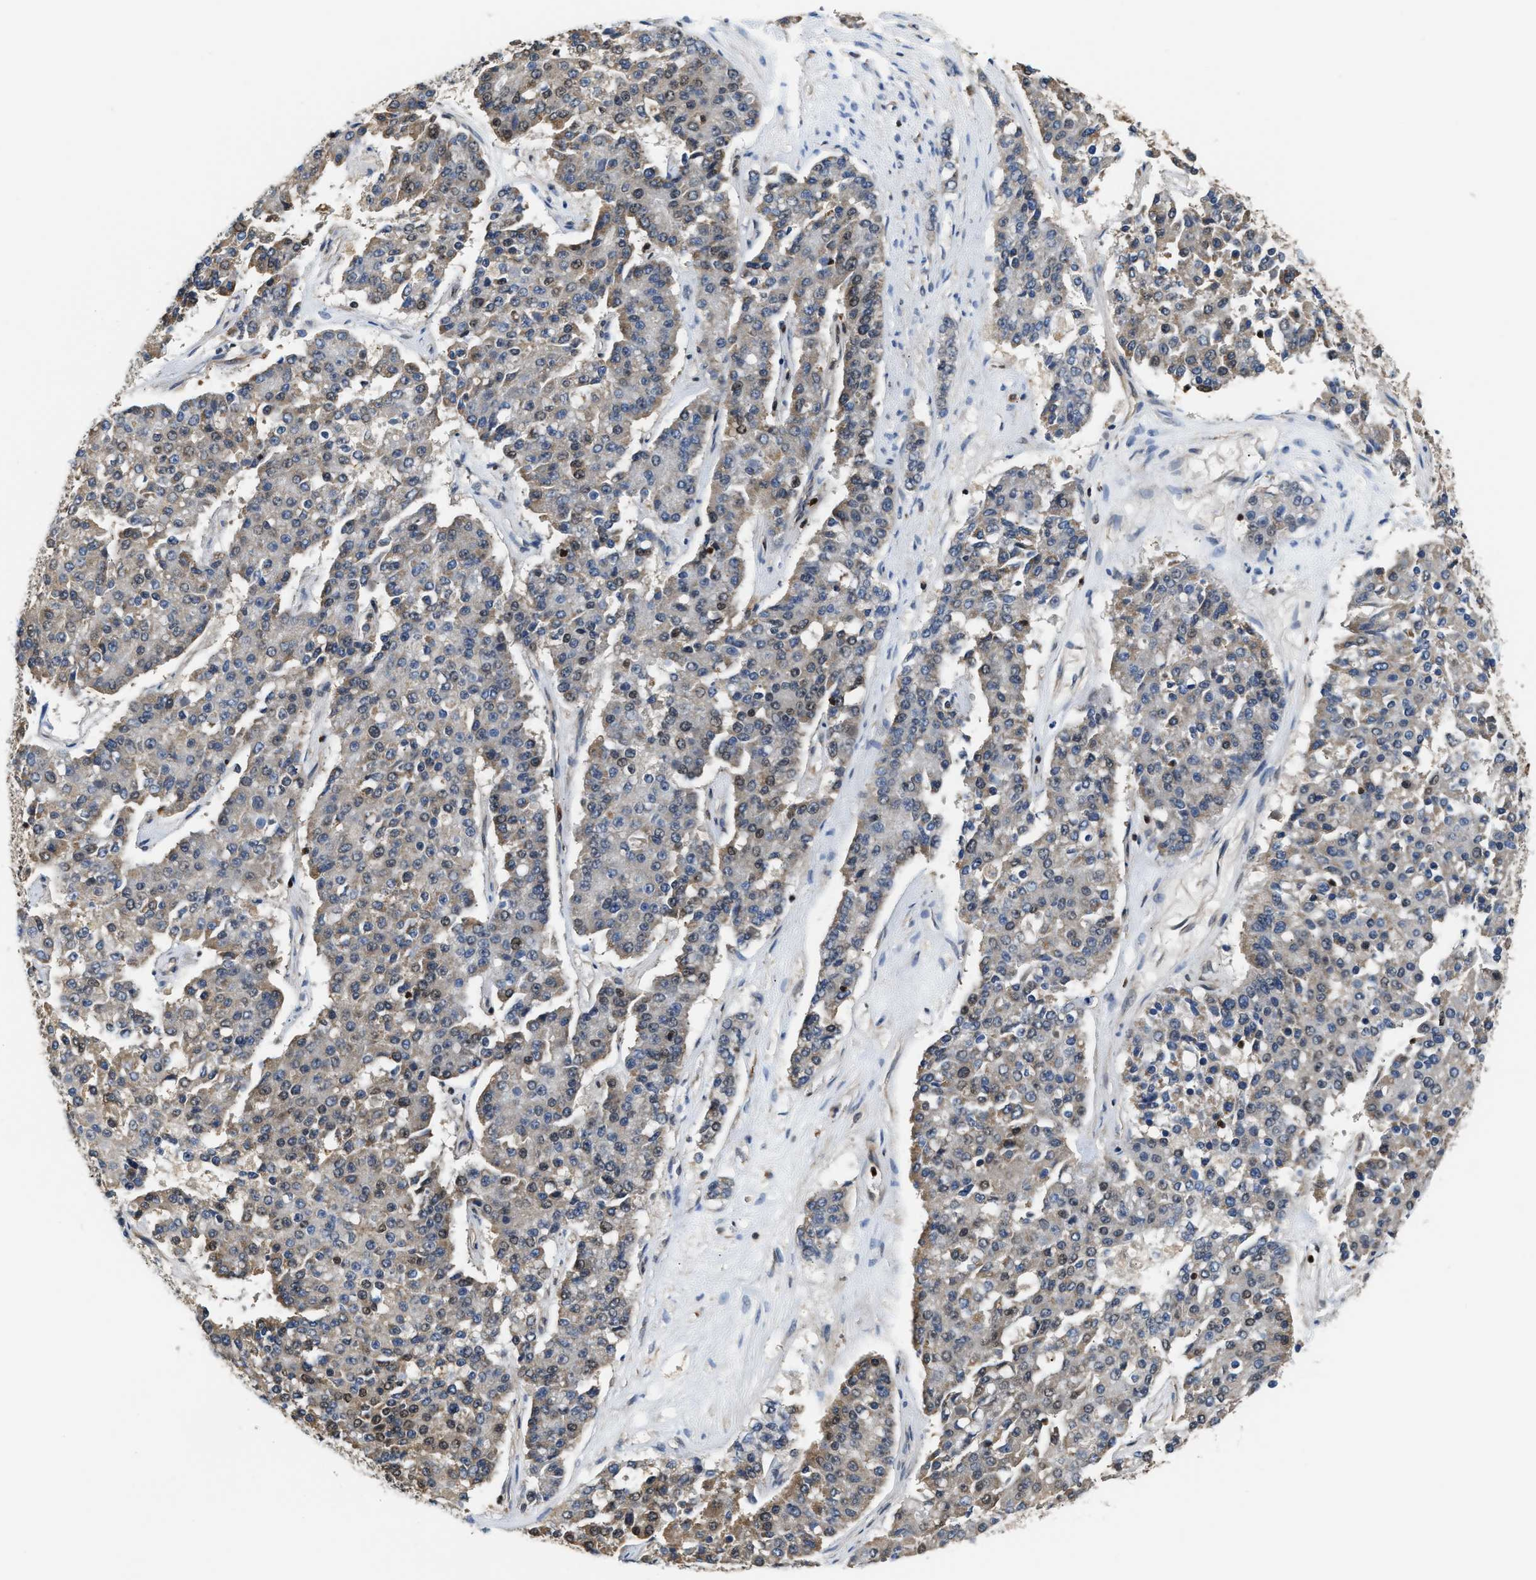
{"staining": {"intensity": "weak", "quantity": "<25%", "location": "cytoplasmic/membranous"}, "tissue": "pancreatic cancer", "cell_type": "Tumor cells", "image_type": "cancer", "snomed": [{"axis": "morphology", "description": "Adenocarcinoma, NOS"}, {"axis": "topography", "description": "Pancreas"}], "caption": "Immunohistochemical staining of adenocarcinoma (pancreatic) displays no significant expression in tumor cells.", "gene": "STK10", "patient": {"sex": "male", "age": 50}}